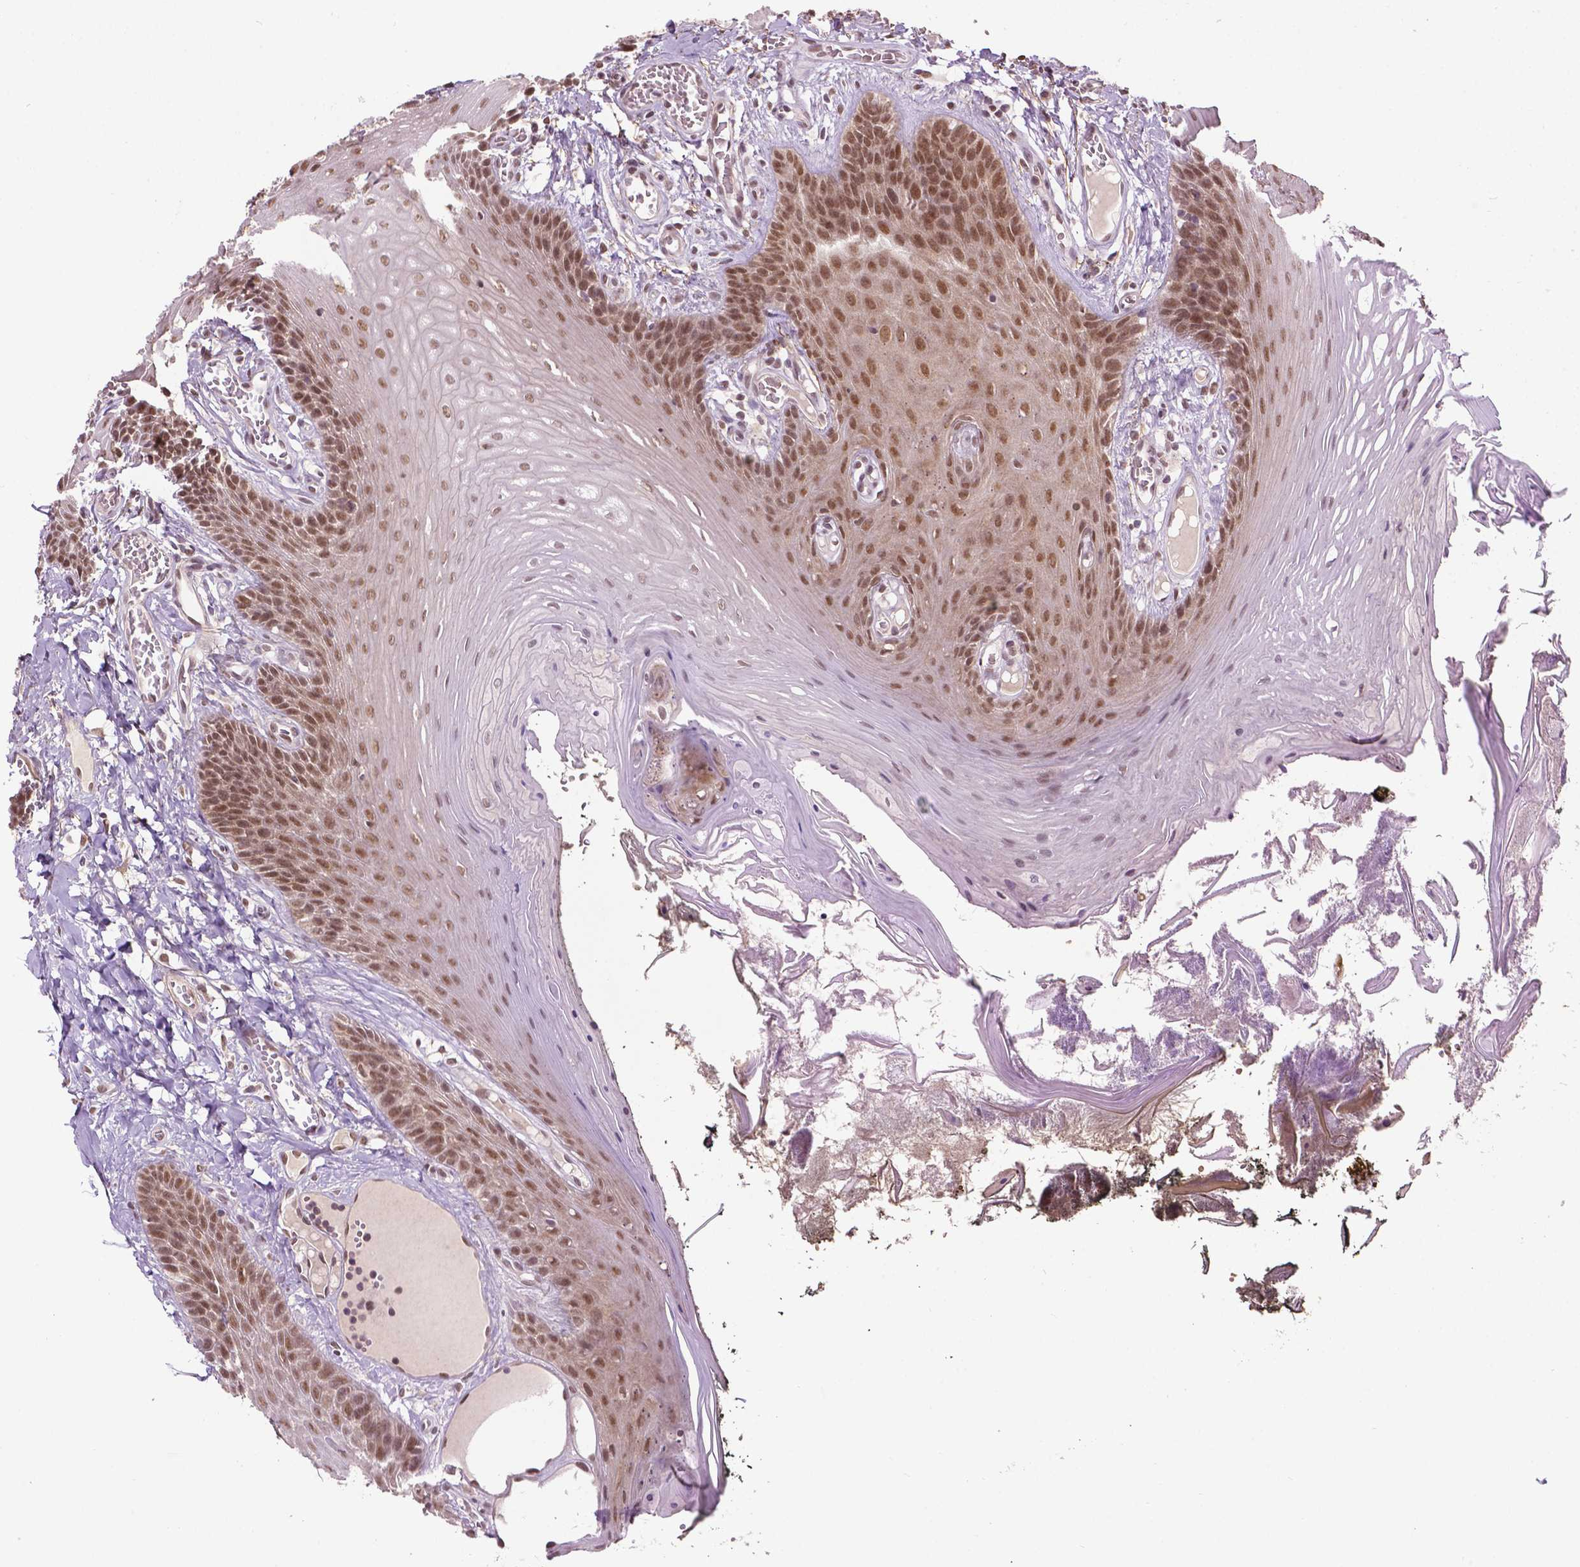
{"staining": {"intensity": "moderate", "quantity": ">75%", "location": "nuclear"}, "tissue": "oral mucosa", "cell_type": "Squamous epithelial cells", "image_type": "normal", "snomed": [{"axis": "morphology", "description": "Normal tissue, NOS"}, {"axis": "topography", "description": "Oral tissue"}], "caption": "Oral mucosa stained with DAB immunohistochemistry demonstrates medium levels of moderate nuclear staining in about >75% of squamous epithelial cells.", "gene": "UBQLN4", "patient": {"sex": "male", "age": 9}}